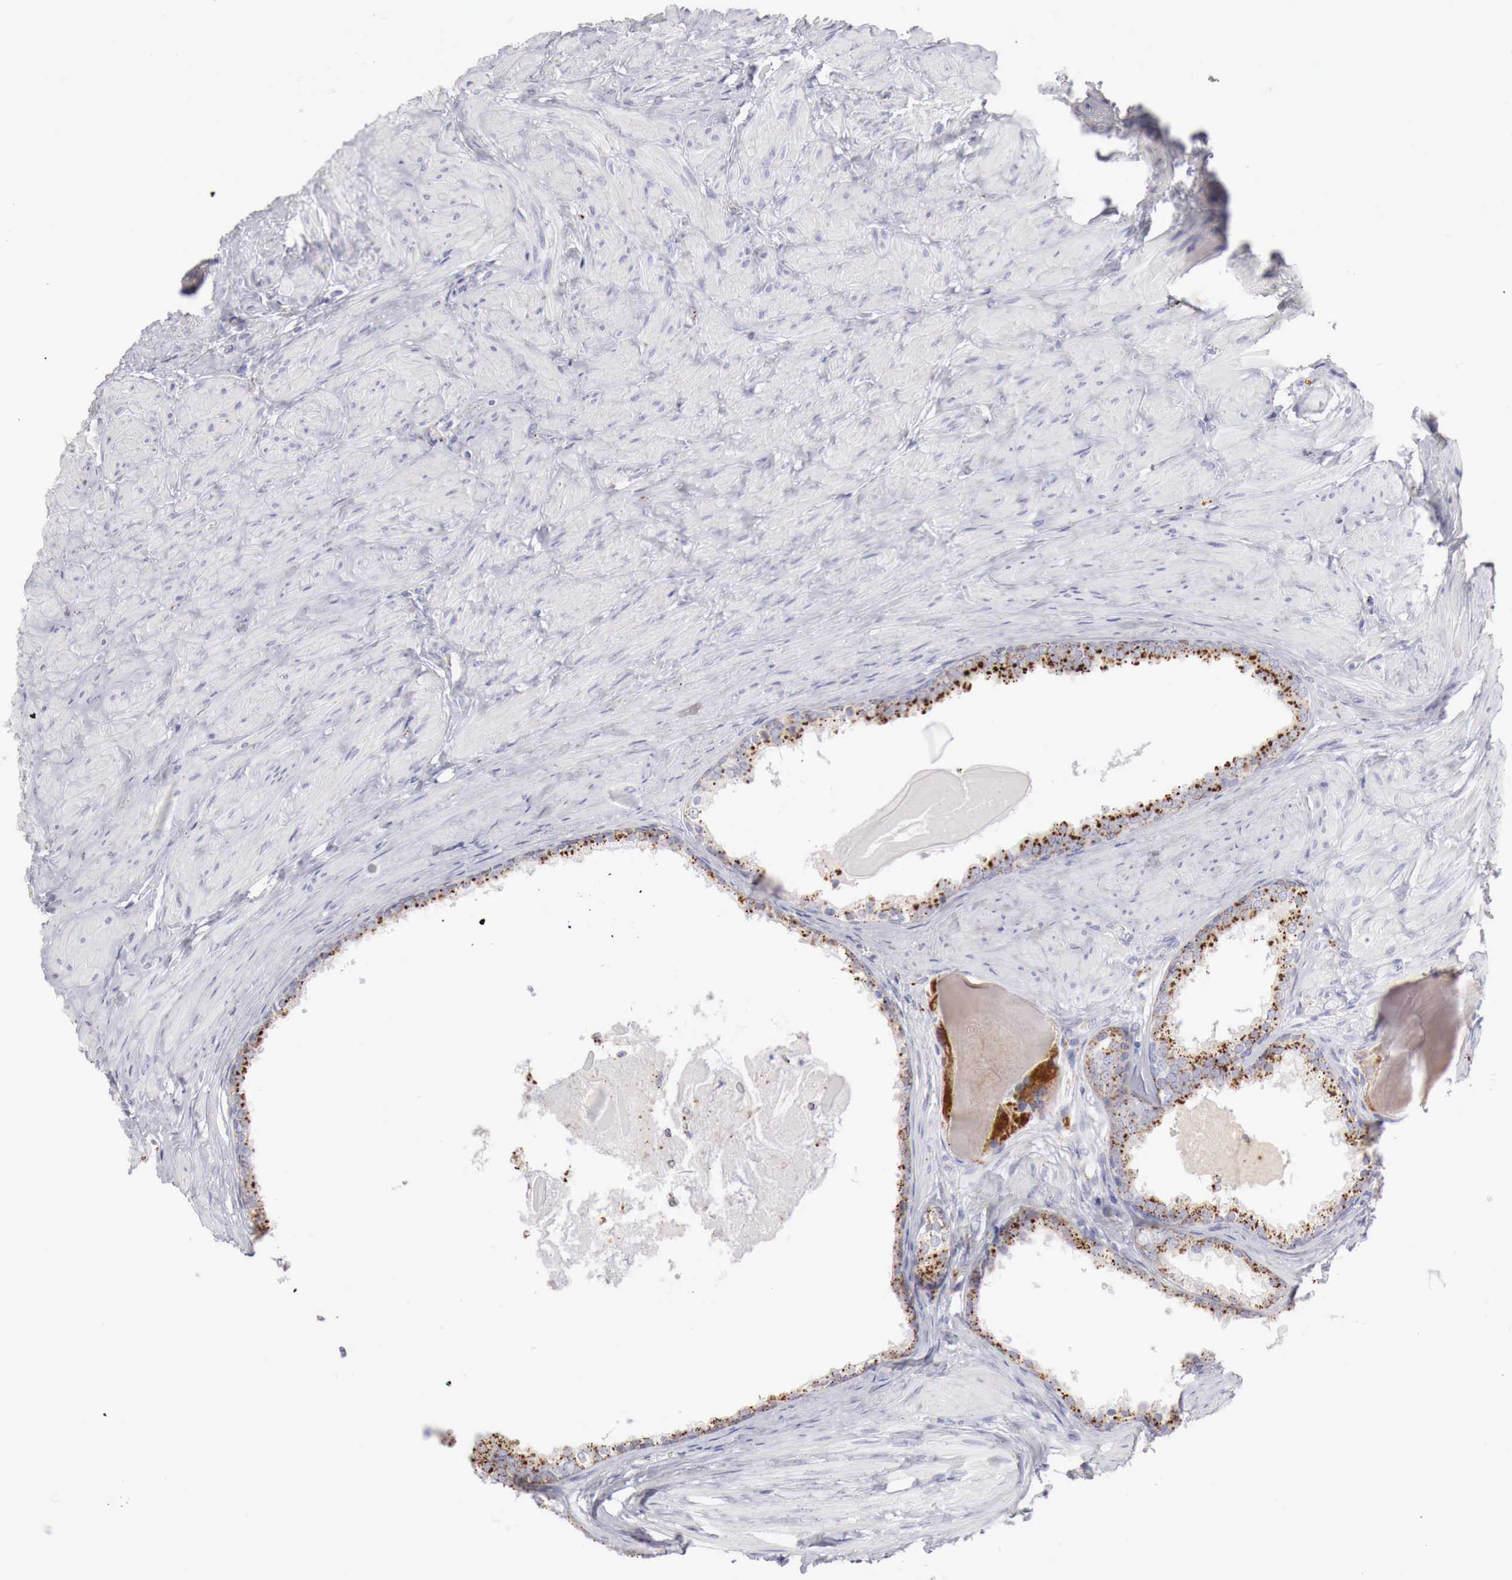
{"staining": {"intensity": "moderate", "quantity": ">75%", "location": "cytoplasmic/membranous"}, "tissue": "prostate", "cell_type": "Glandular cells", "image_type": "normal", "snomed": [{"axis": "morphology", "description": "Normal tissue, NOS"}, {"axis": "topography", "description": "Prostate"}], "caption": "High-power microscopy captured an IHC histopathology image of unremarkable prostate, revealing moderate cytoplasmic/membranous expression in approximately >75% of glandular cells.", "gene": "GLA", "patient": {"sex": "male", "age": 65}}